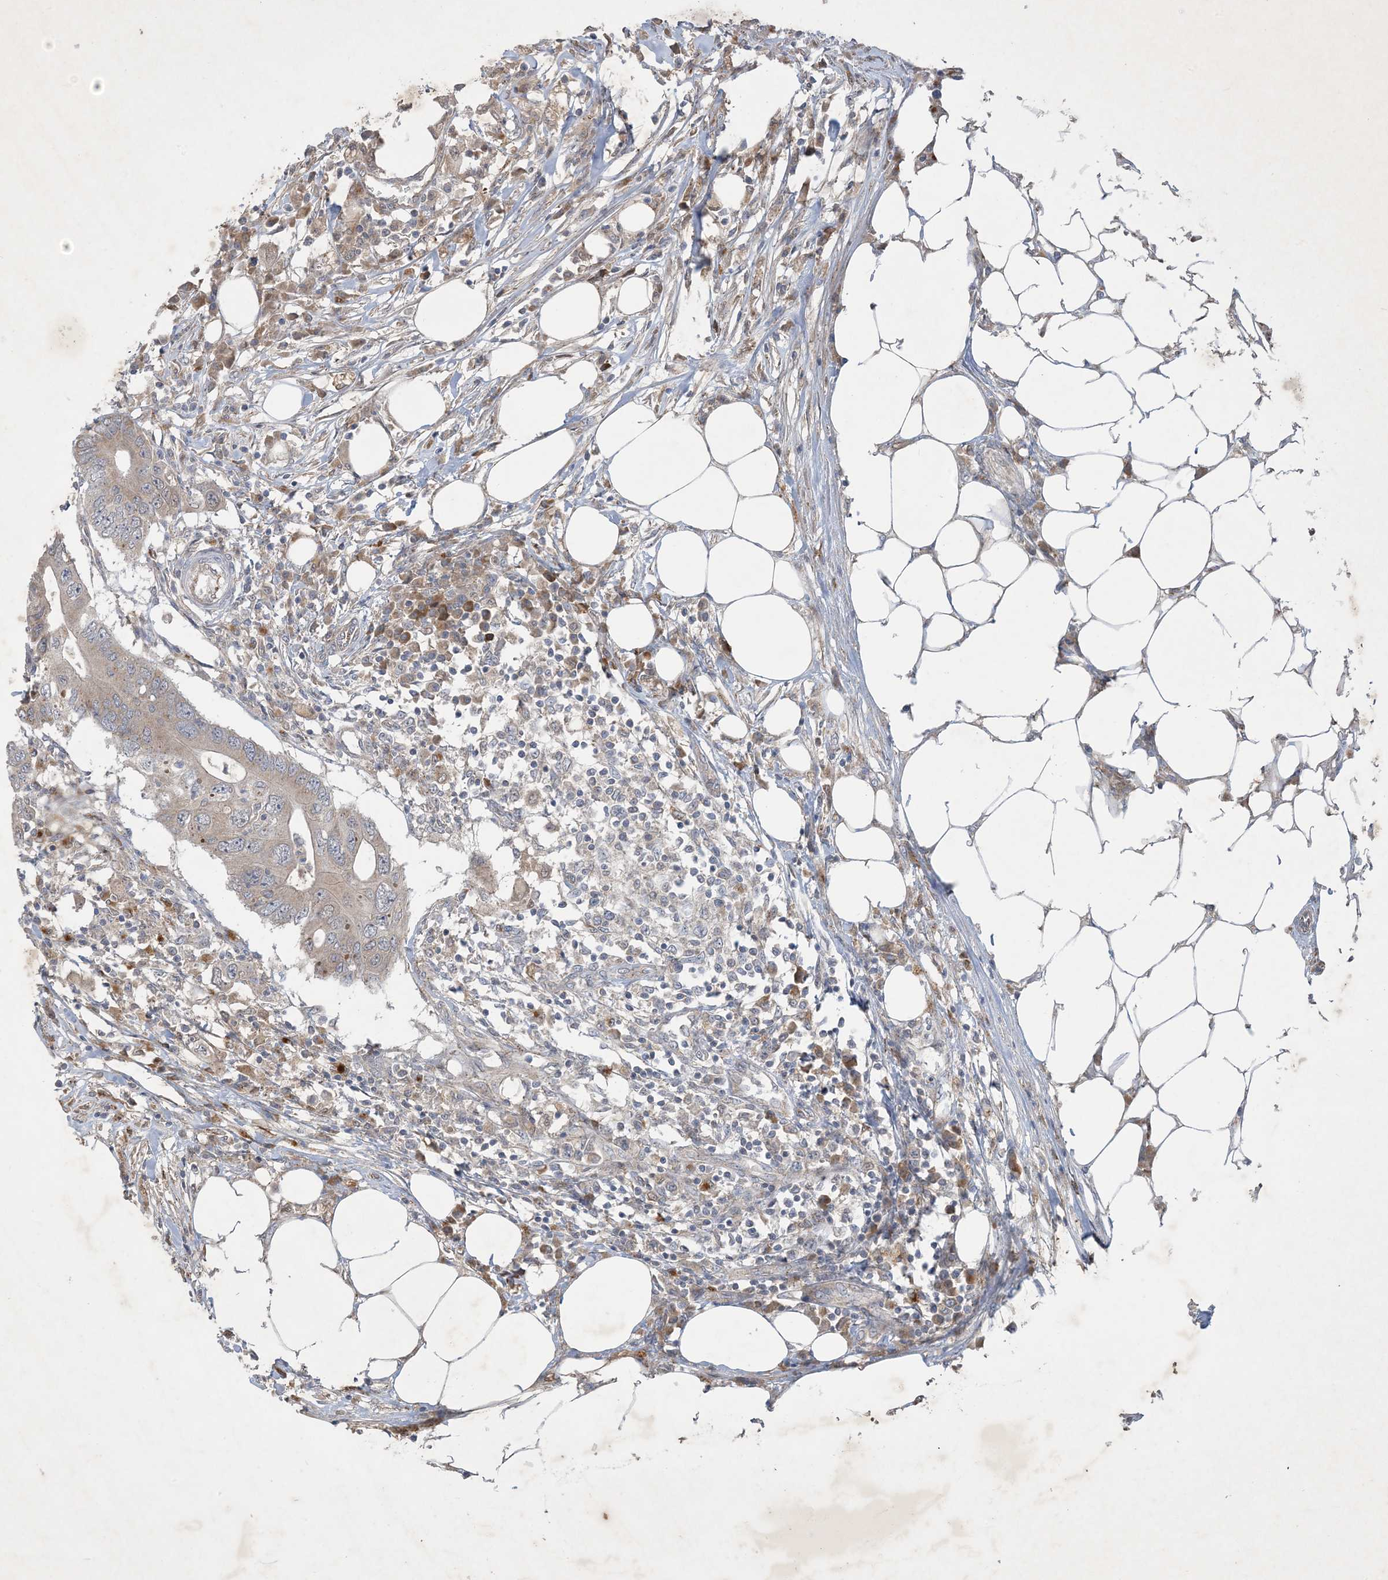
{"staining": {"intensity": "weak", "quantity": "25%-75%", "location": "cytoplasmic/membranous"}, "tissue": "colorectal cancer", "cell_type": "Tumor cells", "image_type": "cancer", "snomed": [{"axis": "morphology", "description": "Adenocarcinoma, NOS"}, {"axis": "topography", "description": "Colon"}], "caption": "Protein analysis of adenocarcinoma (colorectal) tissue displays weak cytoplasmic/membranous staining in approximately 25%-75% of tumor cells.", "gene": "MRPS18A", "patient": {"sex": "male", "age": 71}}